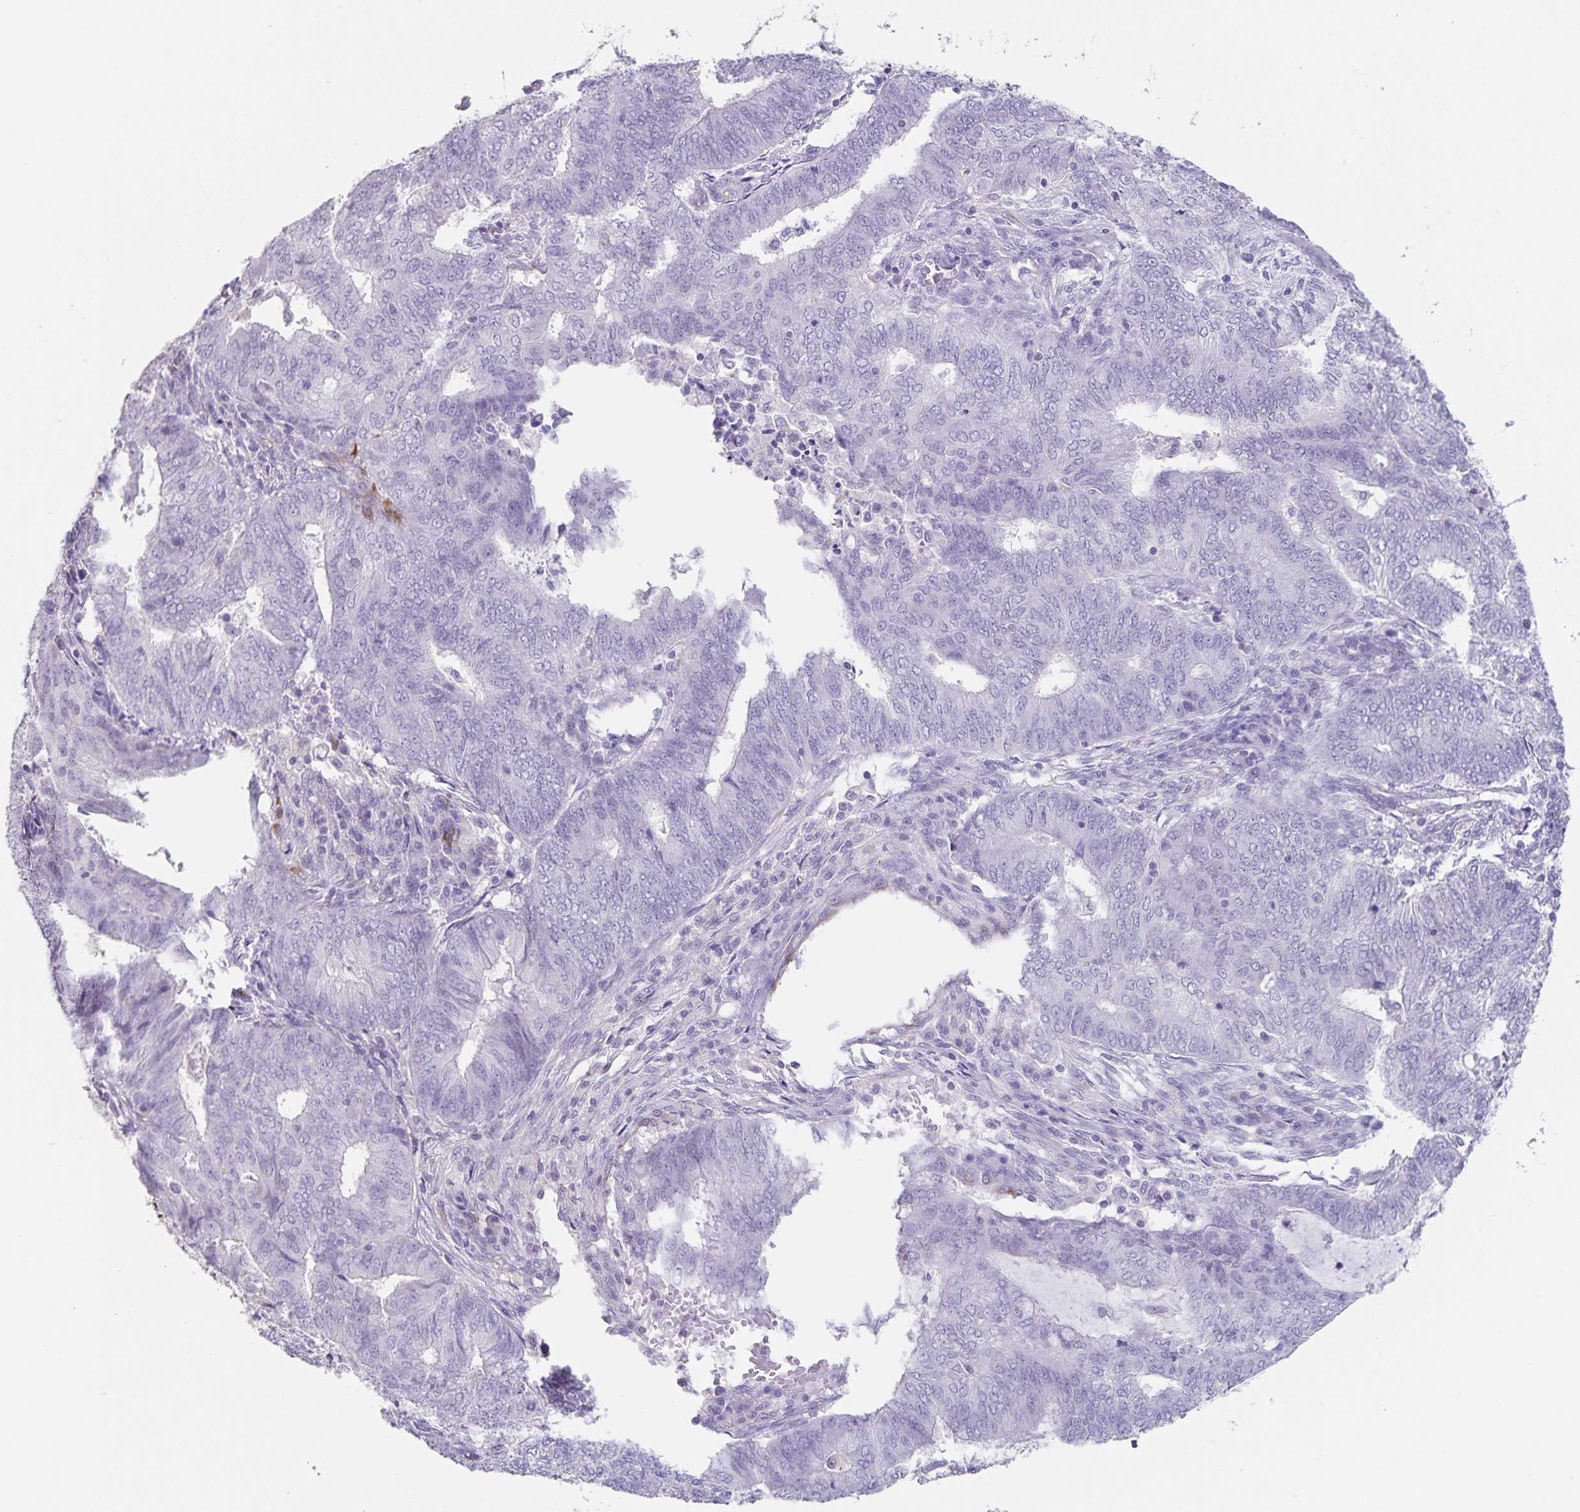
{"staining": {"intensity": "negative", "quantity": "none", "location": "none"}, "tissue": "endometrial cancer", "cell_type": "Tumor cells", "image_type": "cancer", "snomed": [{"axis": "morphology", "description": "Adenocarcinoma, NOS"}, {"axis": "topography", "description": "Endometrium"}], "caption": "Immunohistochemistry (IHC) of human adenocarcinoma (endometrial) demonstrates no positivity in tumor cells. Nuclei are stained in blue.", "gene": "SYNM", "patient": {"sex": "female", "age": 62}}